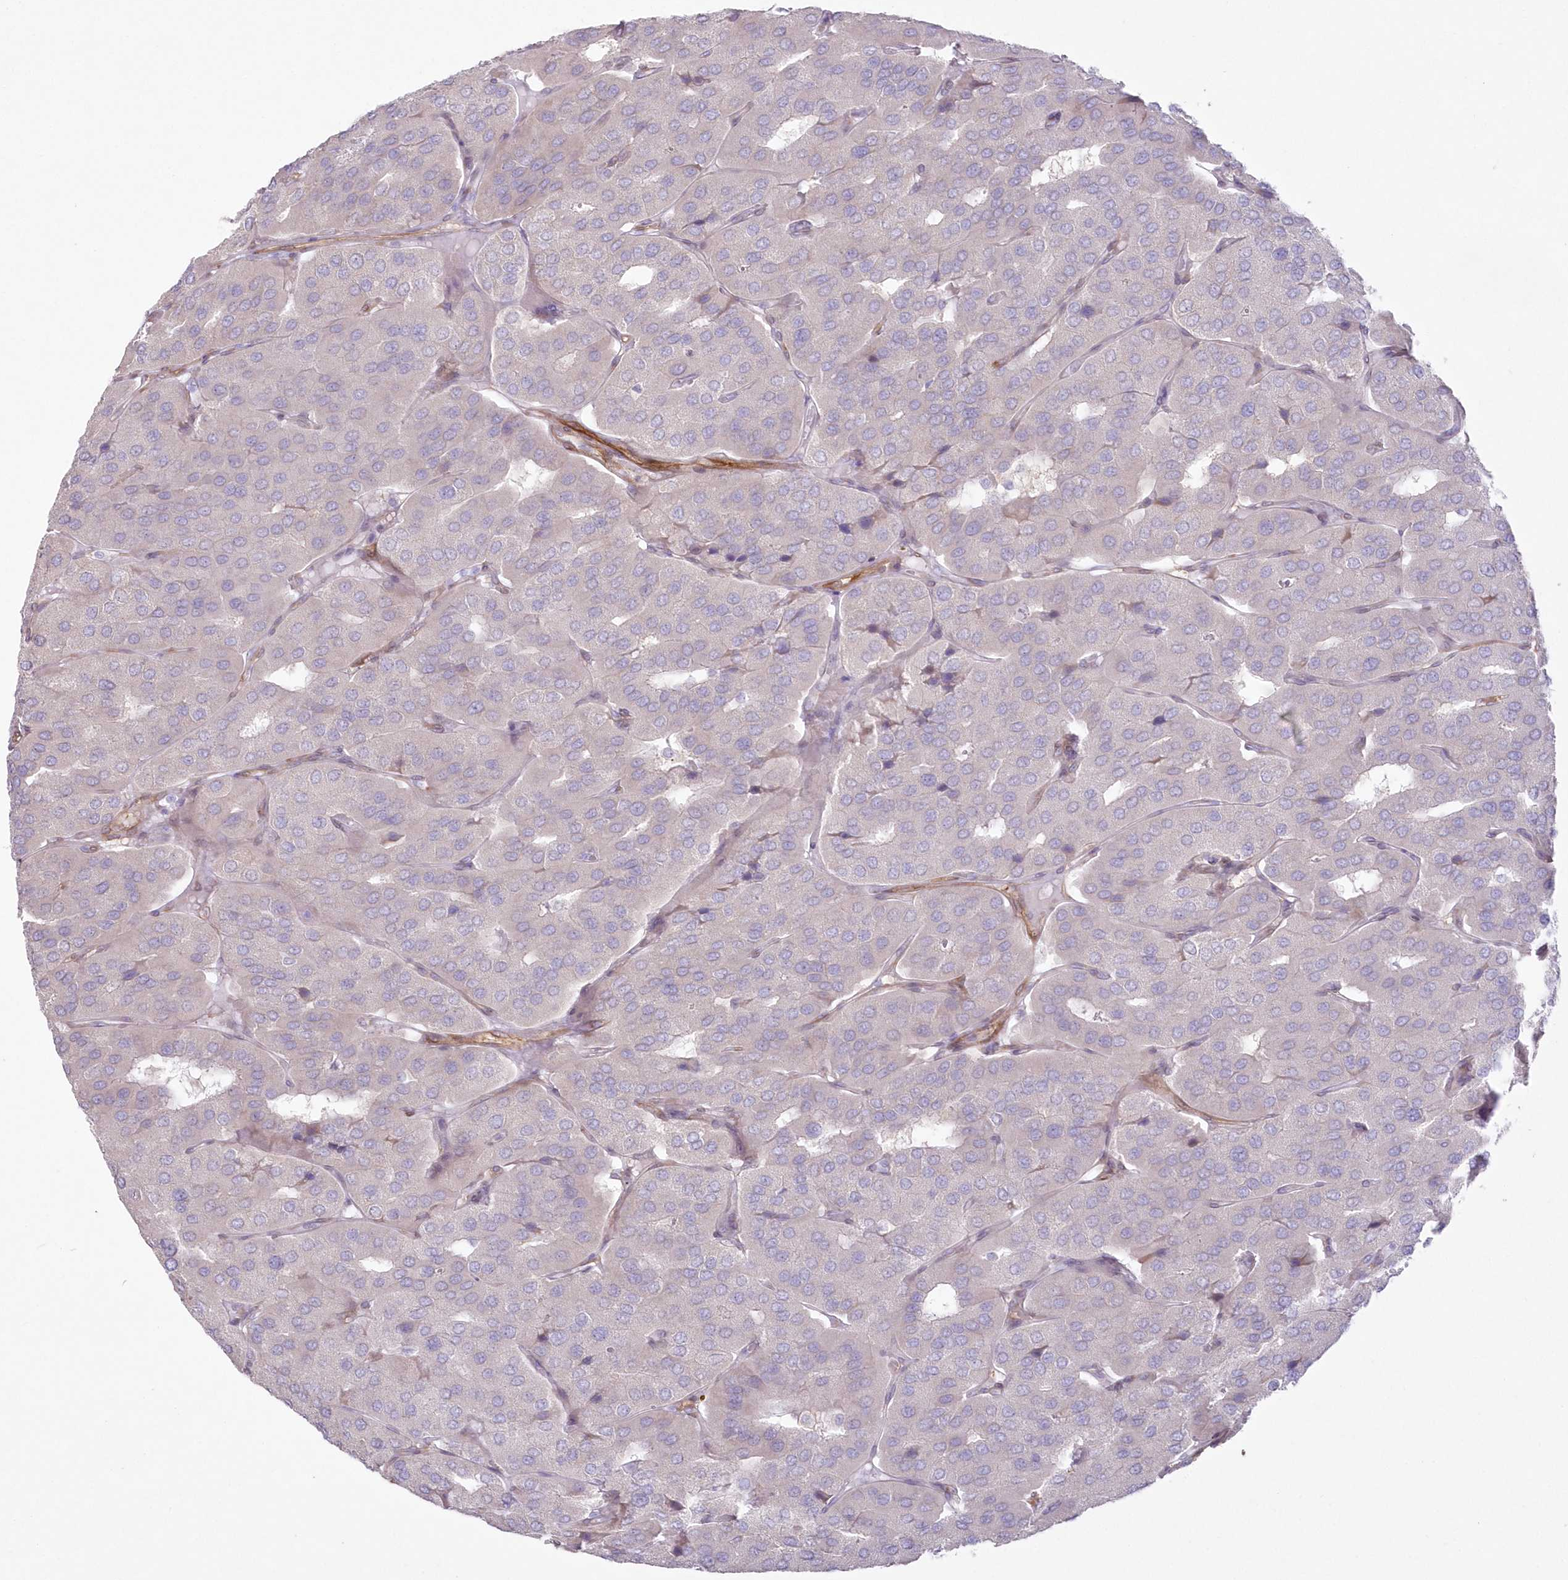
{"staining": {"intensity": "negative", "quantity": "none", "location": "none"}, "tissue": "parathyroid gland", "cell_type": "Glandular cells", "image_type": "normal", "snomed": [{"axis": "morphology", "description": "Normal tissue, NOS"}, {"axis": "morphology", "description": "Adenoma, NOS"}, {"axis": "topography", "description": "Parathyroid gland"}], "caption": "Immunohistochemistry (IHC) micrograph of benign parathyroid gland: parathyroid gland stained with DAB (3,3'-diaminobenzidine) displays no significant protein staining in glandular cells. (DAB (3,3'-diaminobenzidine) immunohistochemistry, high magnification).", "gene": "SH3PXD2B", "patient": {"sex": "female", "age": 86}}